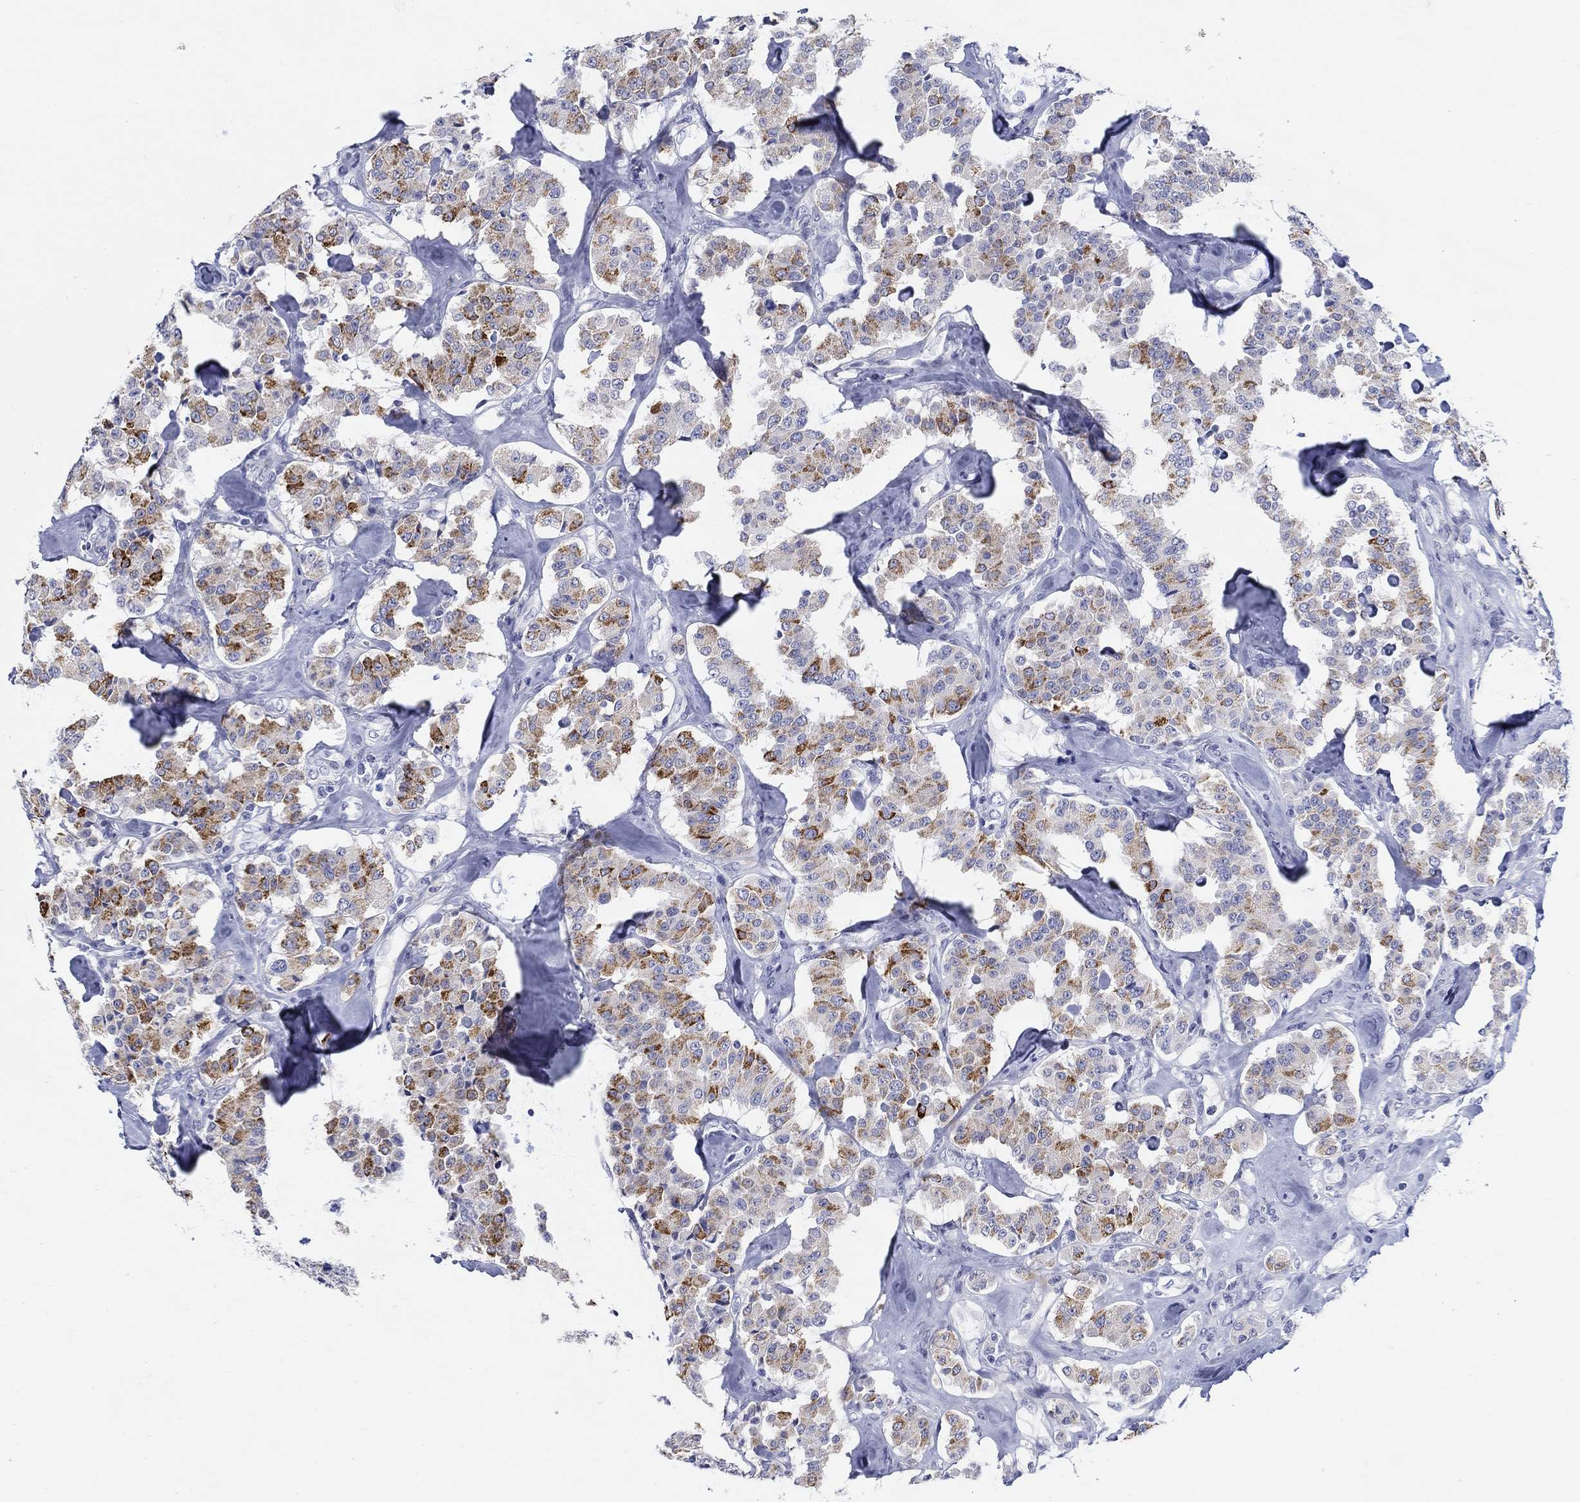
{"staining": {"intensity": "moderate", "quantity": "25%-75%", "location": "cytoplasmic/membranous"}, "tissue": "carcinoid", "cell_type": "Tumor cells", "image_type": "cancer", "snomed": [{"axis": "morphology", "description": "Carcinoid, malignant, NOS"}, {"axis": "topography", "description": "Pancreas"}], "caption": "Immunohistochemical staining of human carcinoid shows medium levels of moderate cytoplasmic/membranous positivity in approximately 25%-75% of tumor cells. (brown staining indicates protein expression, while blue staining denotes nuclei).", "gene": "CRYGS", "patient": {"sex": "male", "age": 41}}